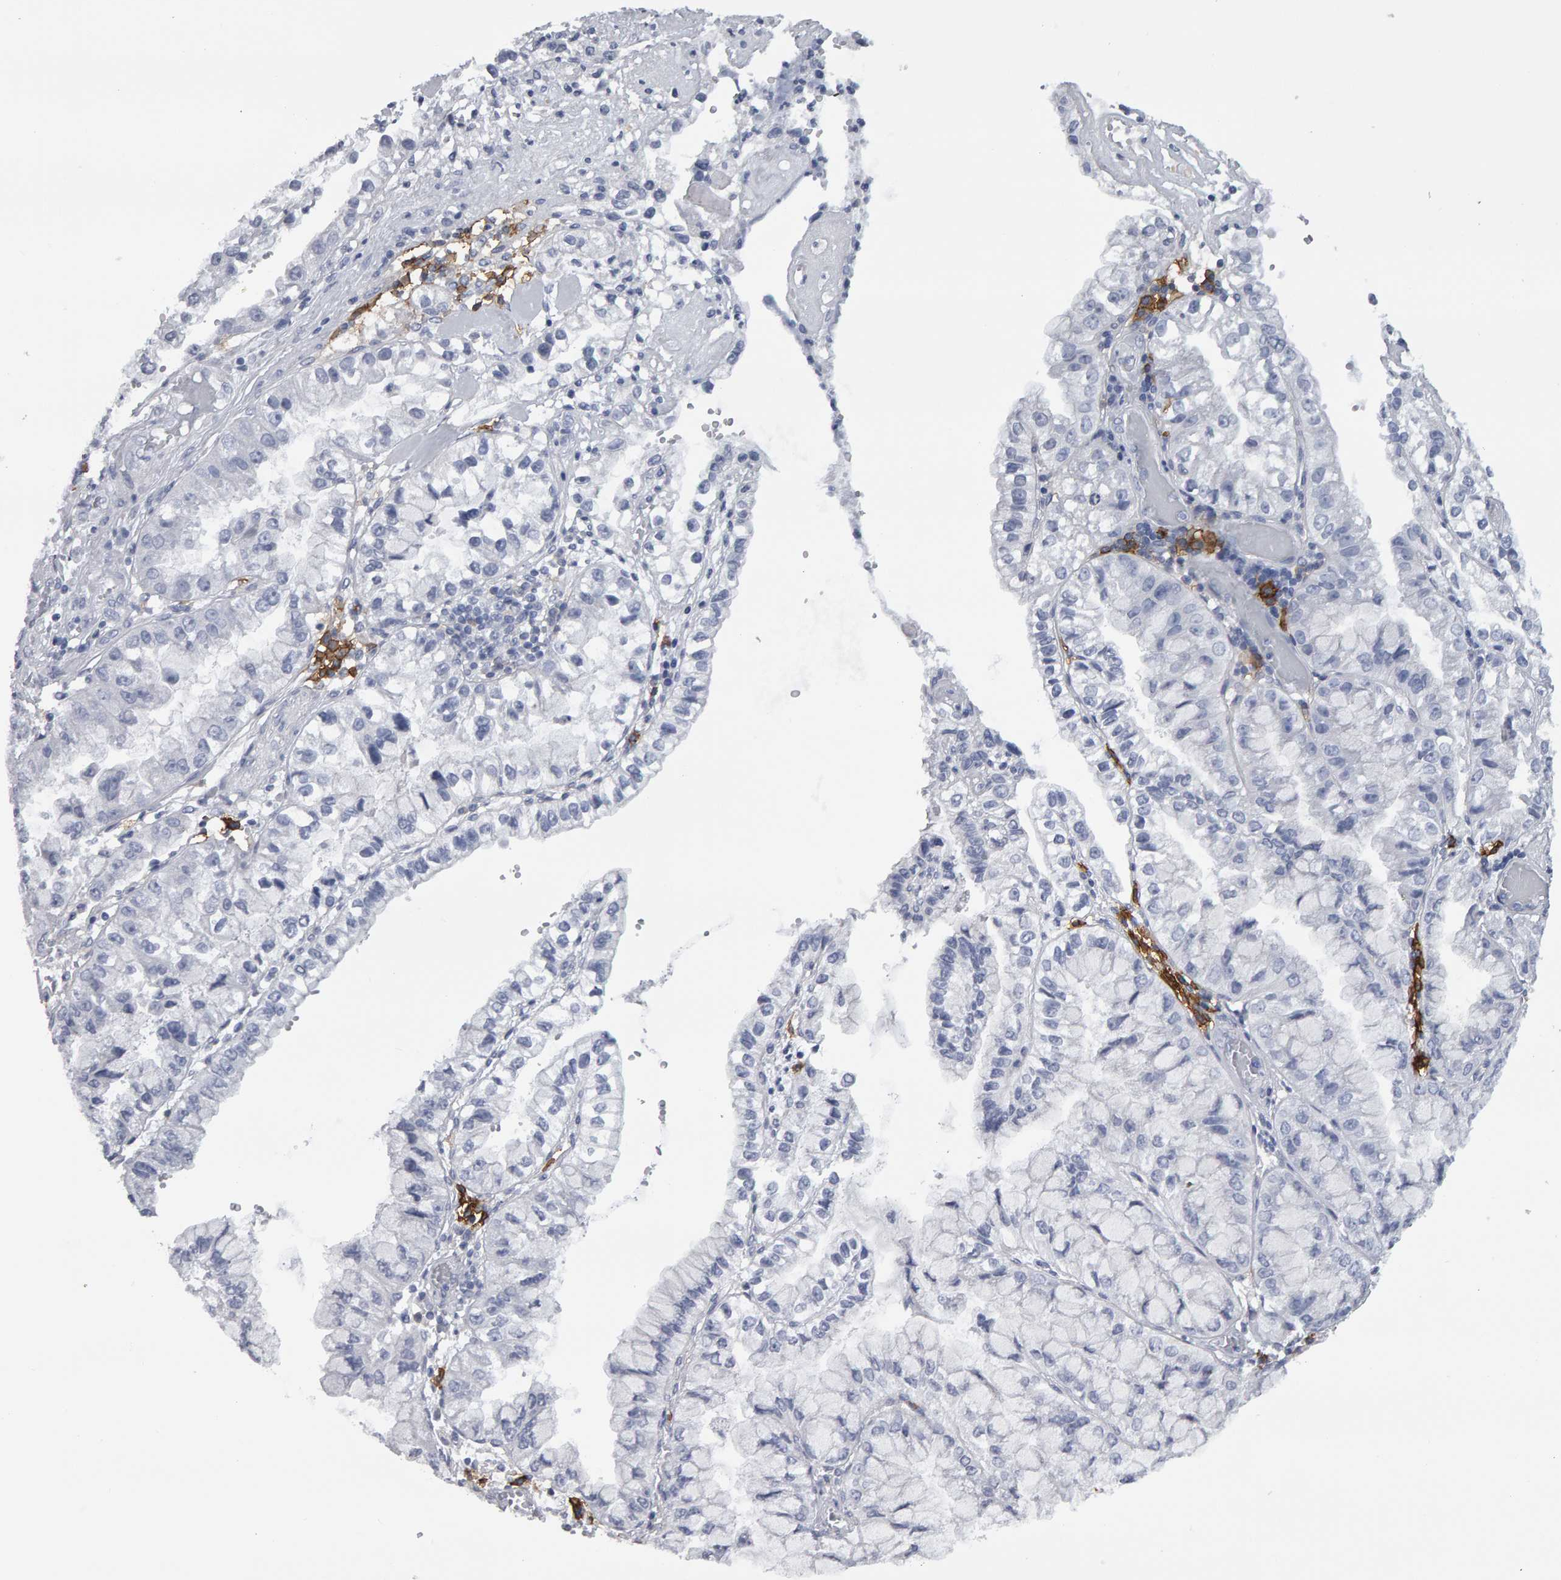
{"staining": {"intensity": "negative", "quantity": "none", "location": "none"}, "tissue": "liver cancer", "cell_type": "Tumor cells", "image_type": "cancer", "snomed": [{"axis": "morphology", "description": "Cholangiocarcinoma"}, {"axis": "topography", "description": "Liver"}], "caption": "DAB (3,3'-diaminobenzidine) immunohistochemical staining of human liver cancer (cholangiocarcinoma) exhibits no significant expression in tumor cells.", "gene": "CD38", "patient": {"sex": "female", "age": 79}}